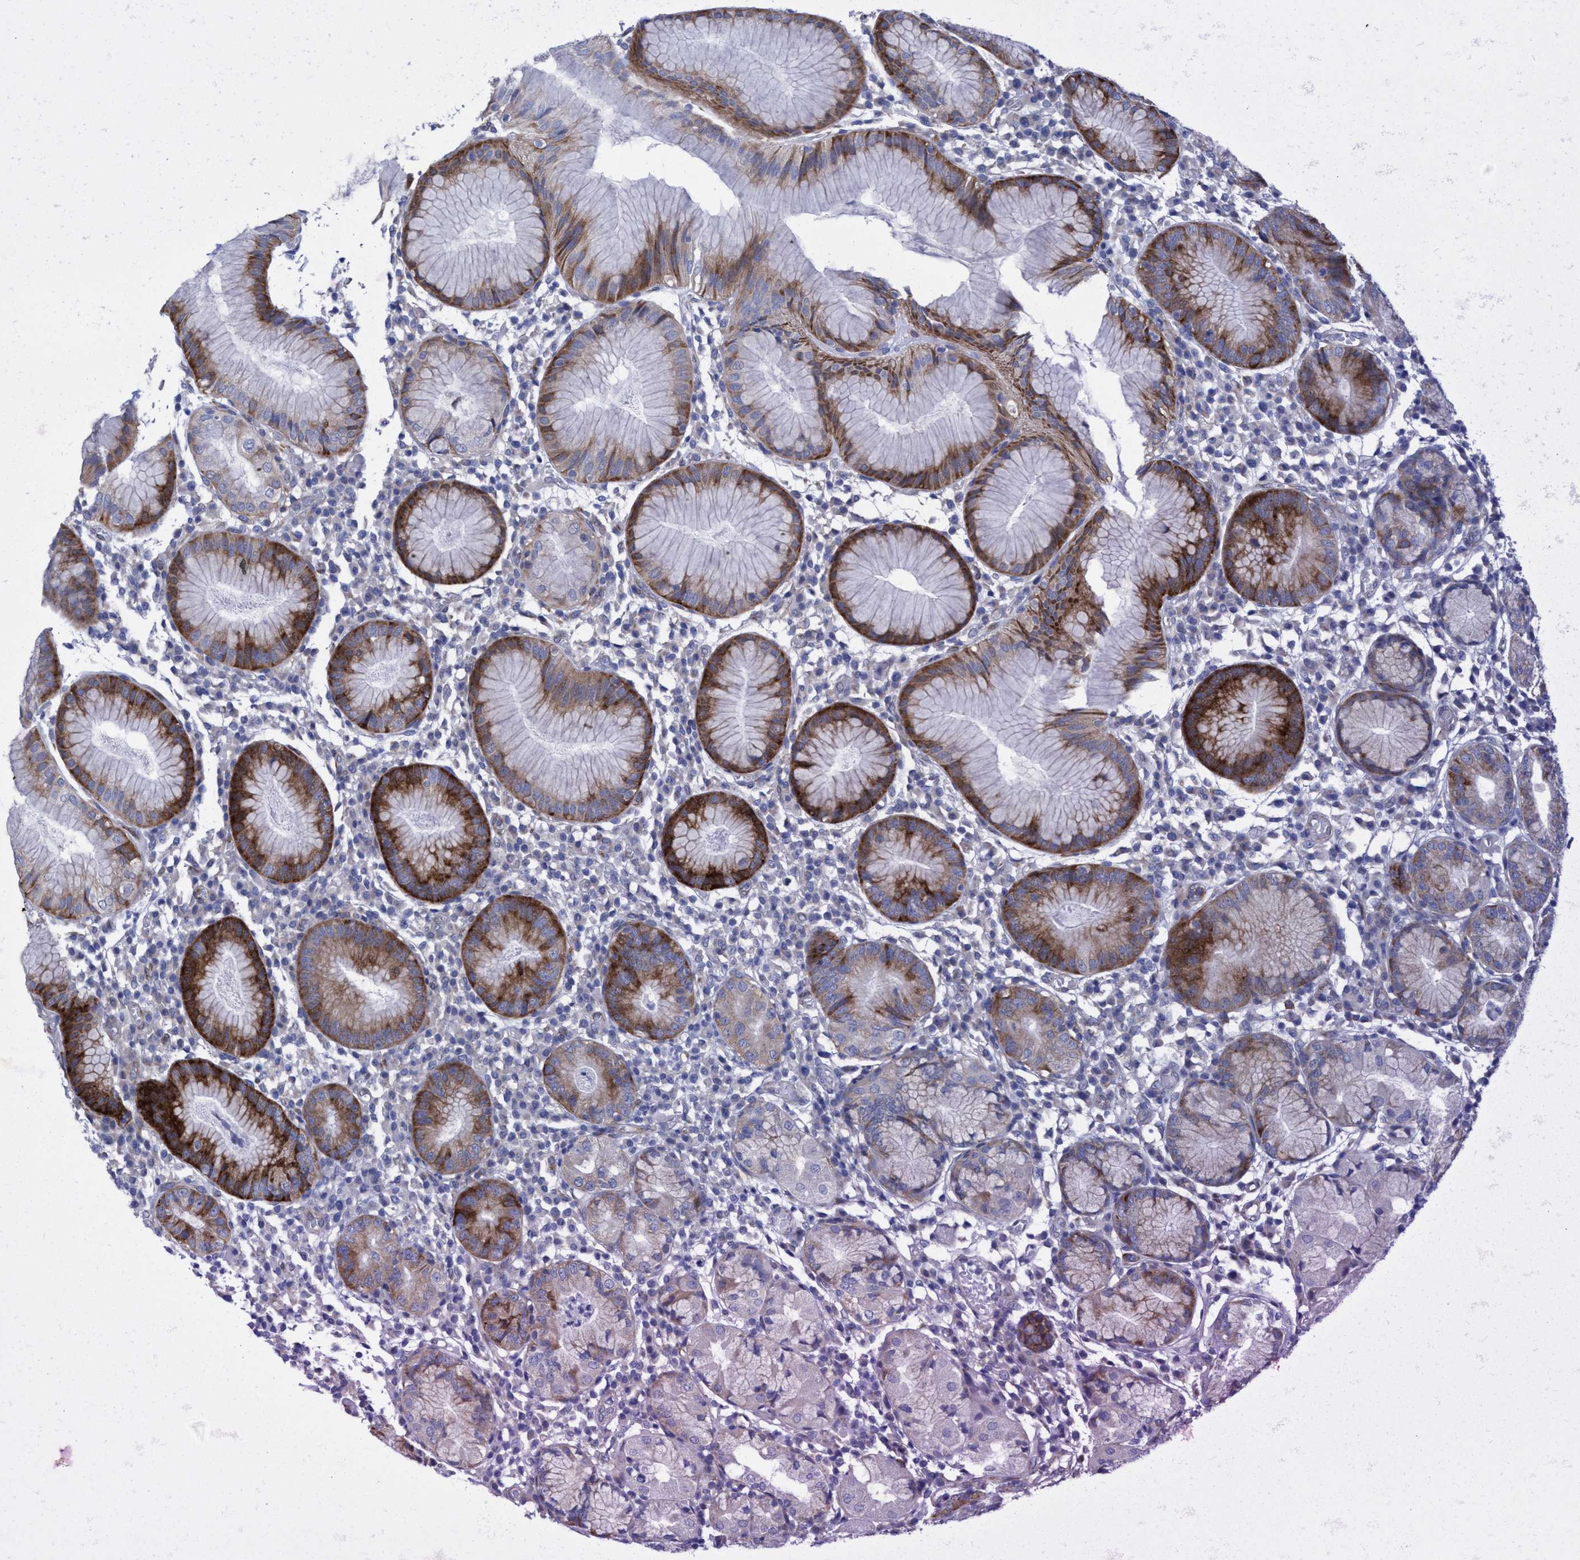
{"staining": {"intensity": "strong", "quantity": "<25%", "location": "cytoplasmic/membranous"}, "tissue": "stomach", "cell_type": "Glandular cells", "image_type": "normal", "snomed": [{"axis": "morphology", "description": "Normal tissue, NOS"}, {"axis": "topography", "description": "Stomach"}, {"axis": "topography", "description": "Stomach, lower"}], "caption": "Immunohistochemistry (IHC) micrograph of unremarkable human stomach stained for a protein (brown), which demonstrates medium levels of strong cytoplasmic/membranous positivity in about <25% of glandular cells.", "gene": "R3HCC1", "patient": {"sex": "female", "age": 75}}